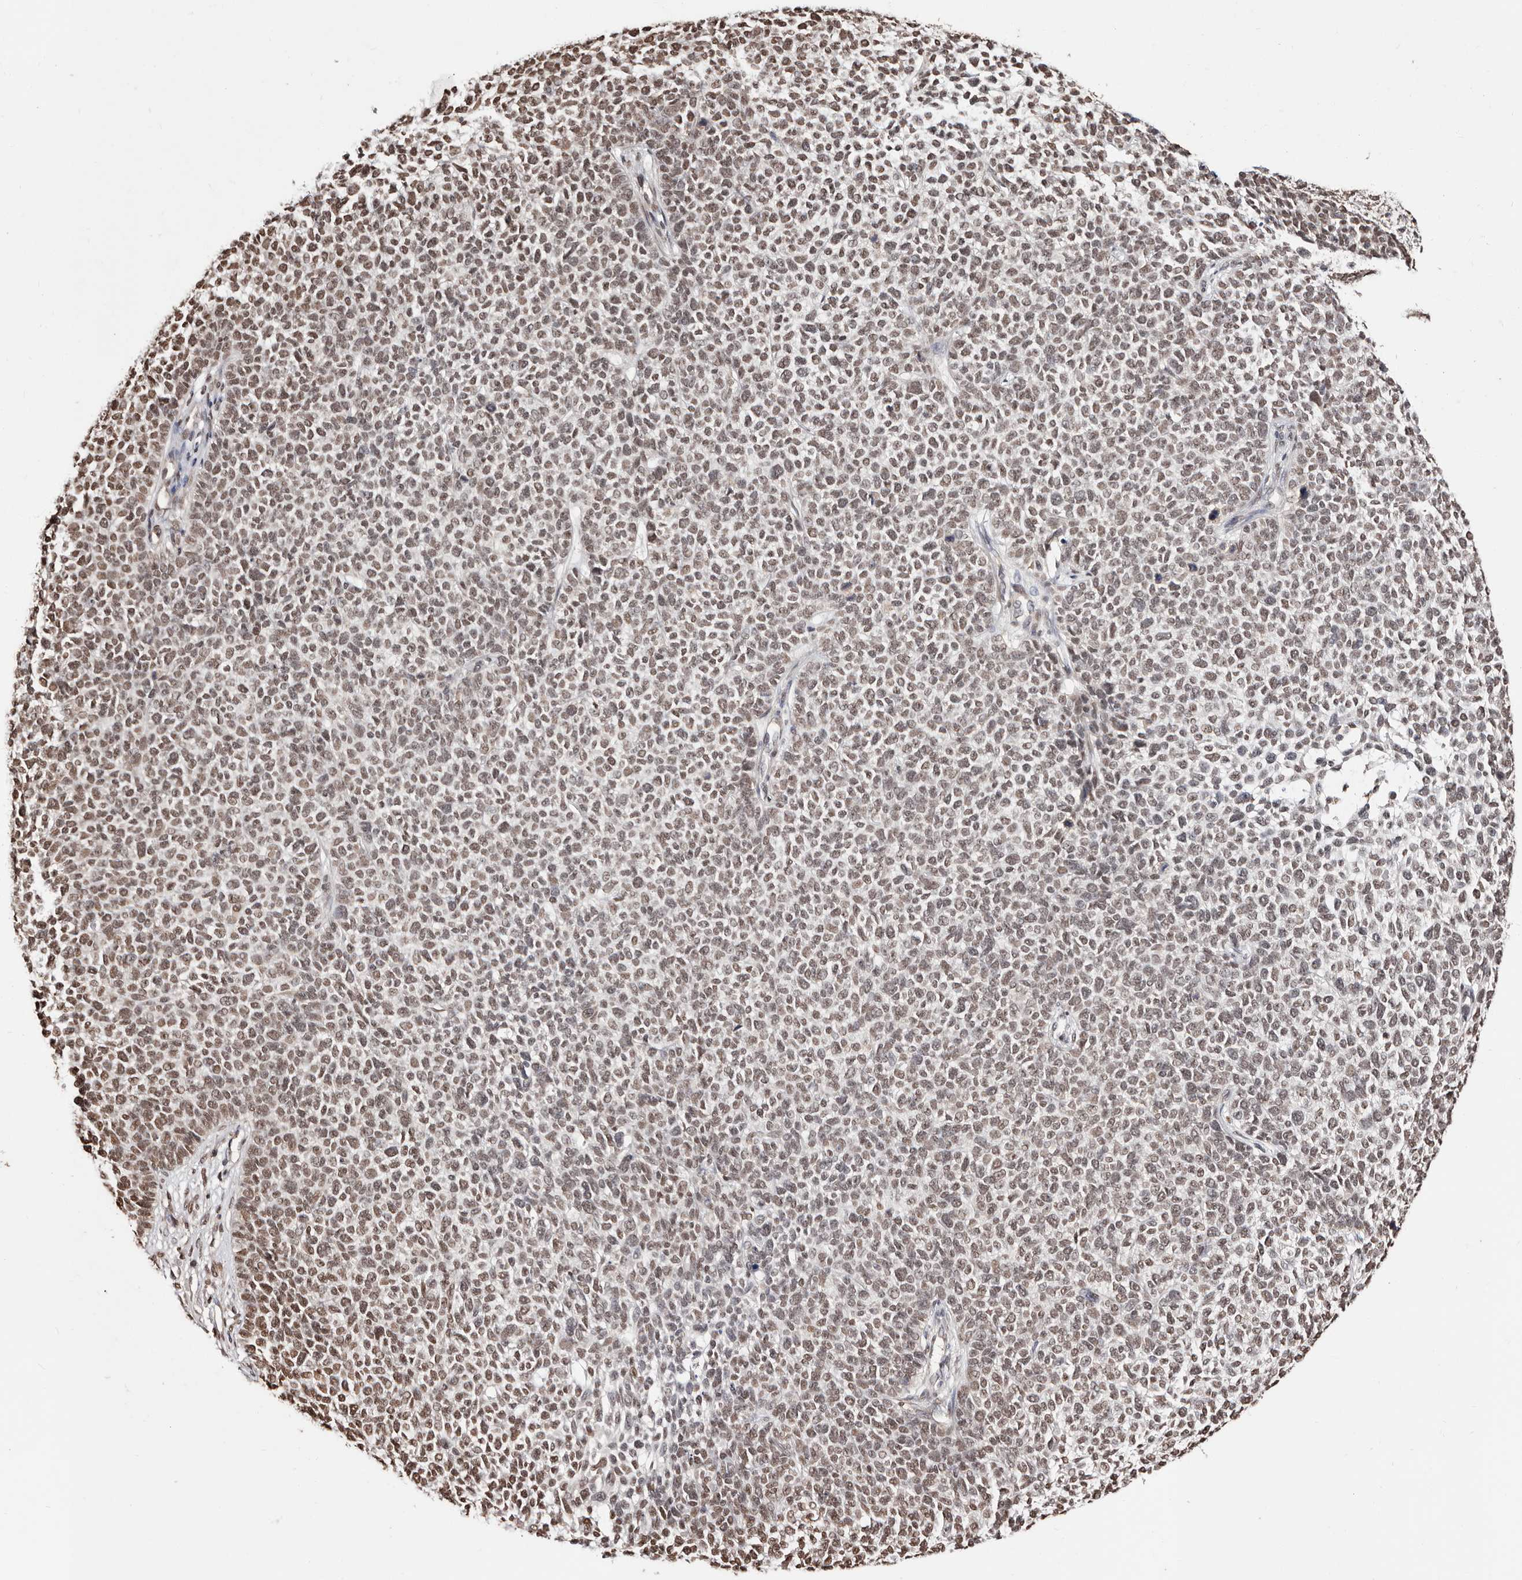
{"staining": {"intensity": "moderate", "quantity": ">75%", "location": "nuclear"}, "tissue": "skin cancer", "cell_type": "Tumor cells", "image_type": "cancer", "snomed": [{"axis": "morphology", "description": "Basal cell carcinoma"}, {"axis": "topography", "description": "Skin"}], "caption": "Moderate nuclear protein positivity is appreciated in approximately >75% of tumor cells in skin cancer. The protein of interest is stained brown, and the nuclei are stained in blue (DAB IHC with brightfield microscopy, high magnification).", "gene": "BICRAL", "patient": {"sex": "female", "age": 84}}